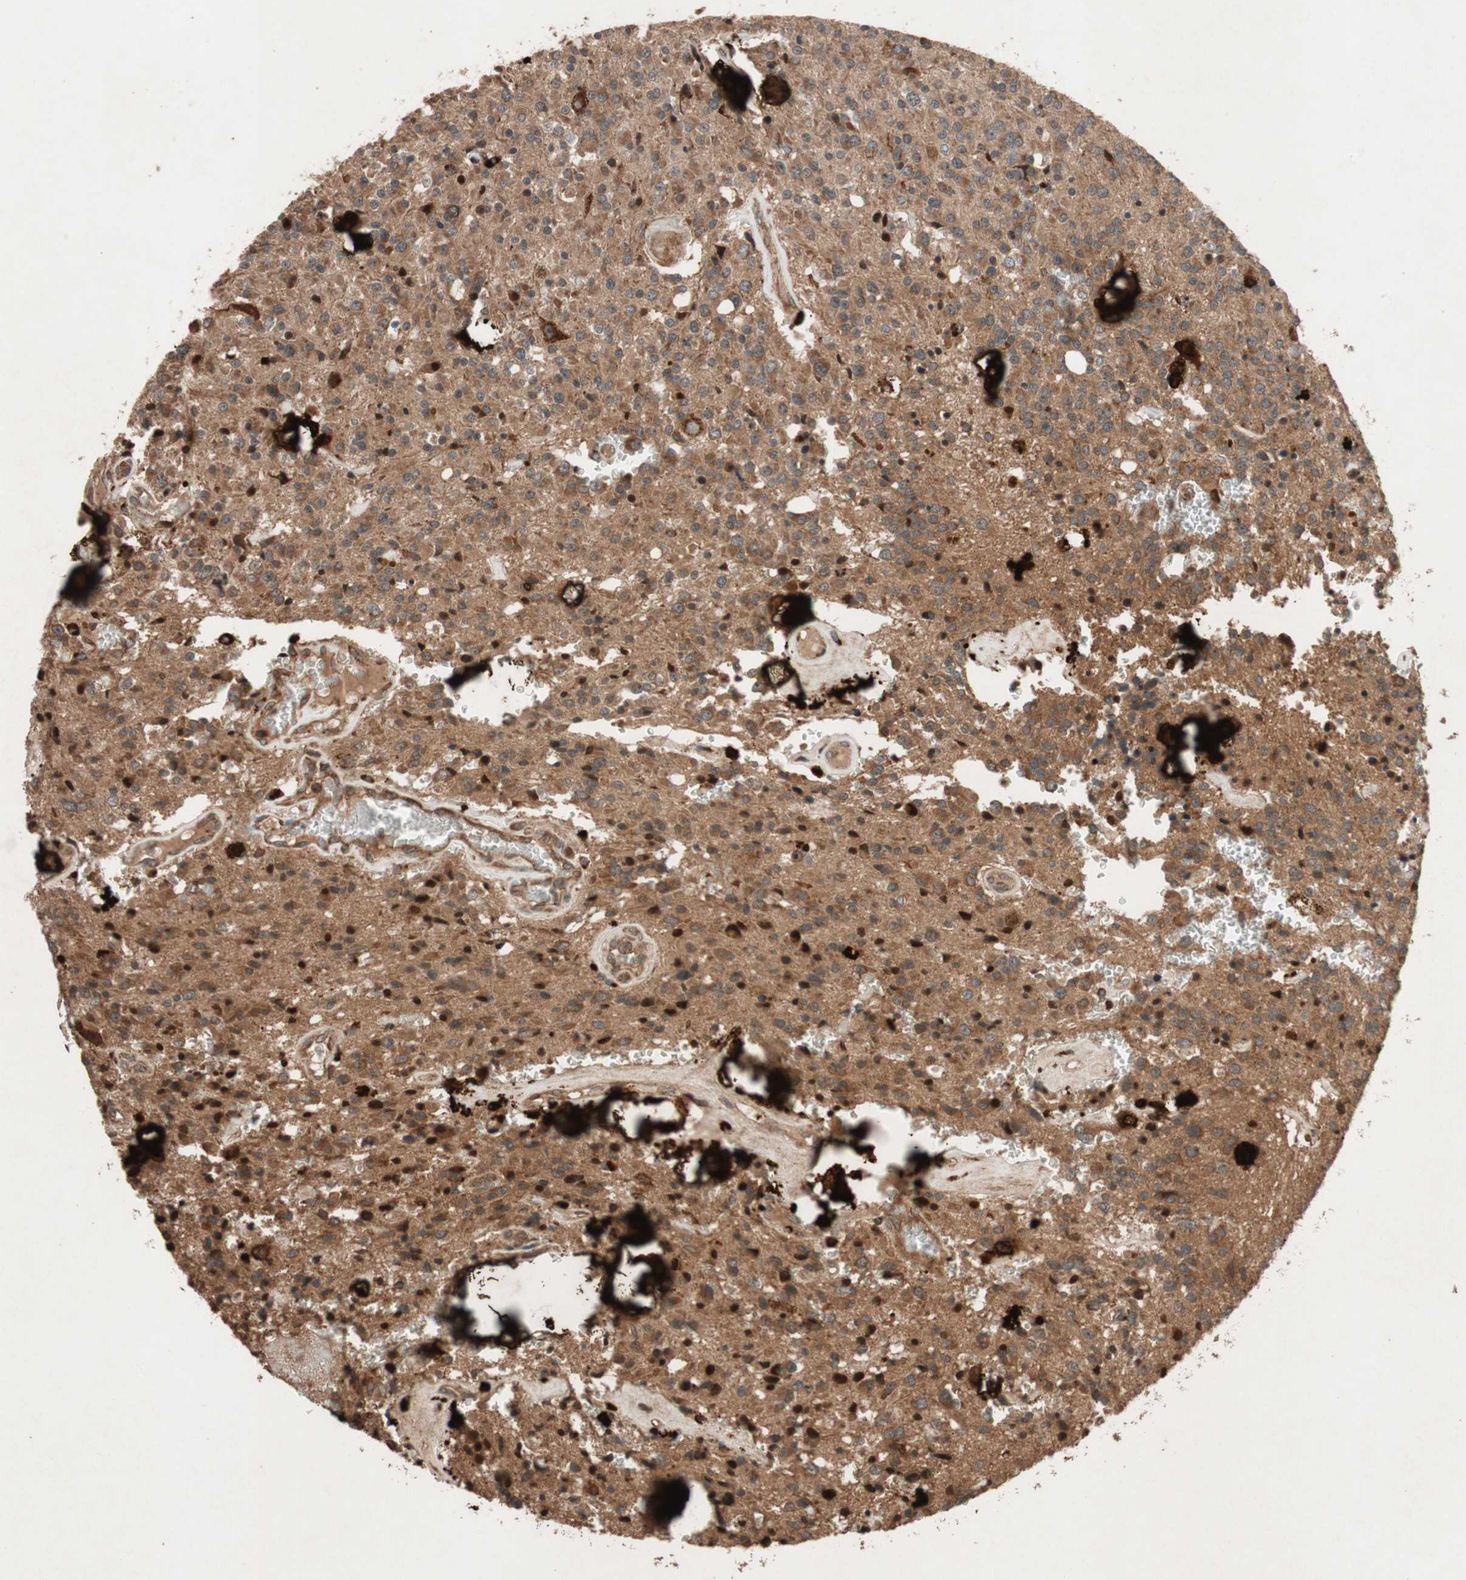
{"staining": {"intensity": "moderate", "quantity": ">75%", "location": "cytoplasmic/membranous"}, "tissue": "glioma", "cell_type": "Tumor cells", "image_type": "cancer", "snomed": [{"axis": "morphology", "description": "Glioma, malignant, Low grade"}, {"axis": "topography", "description": "Brain"}], "caption": "The histopathology image demonstrates immunohistochemical staining of glioma. There is moderate cytoplasmic/membranous expression is seen in about >75% of tumor cells.", "gene": "RAB1A", "patient": {"sex": "male", "age": 58}}